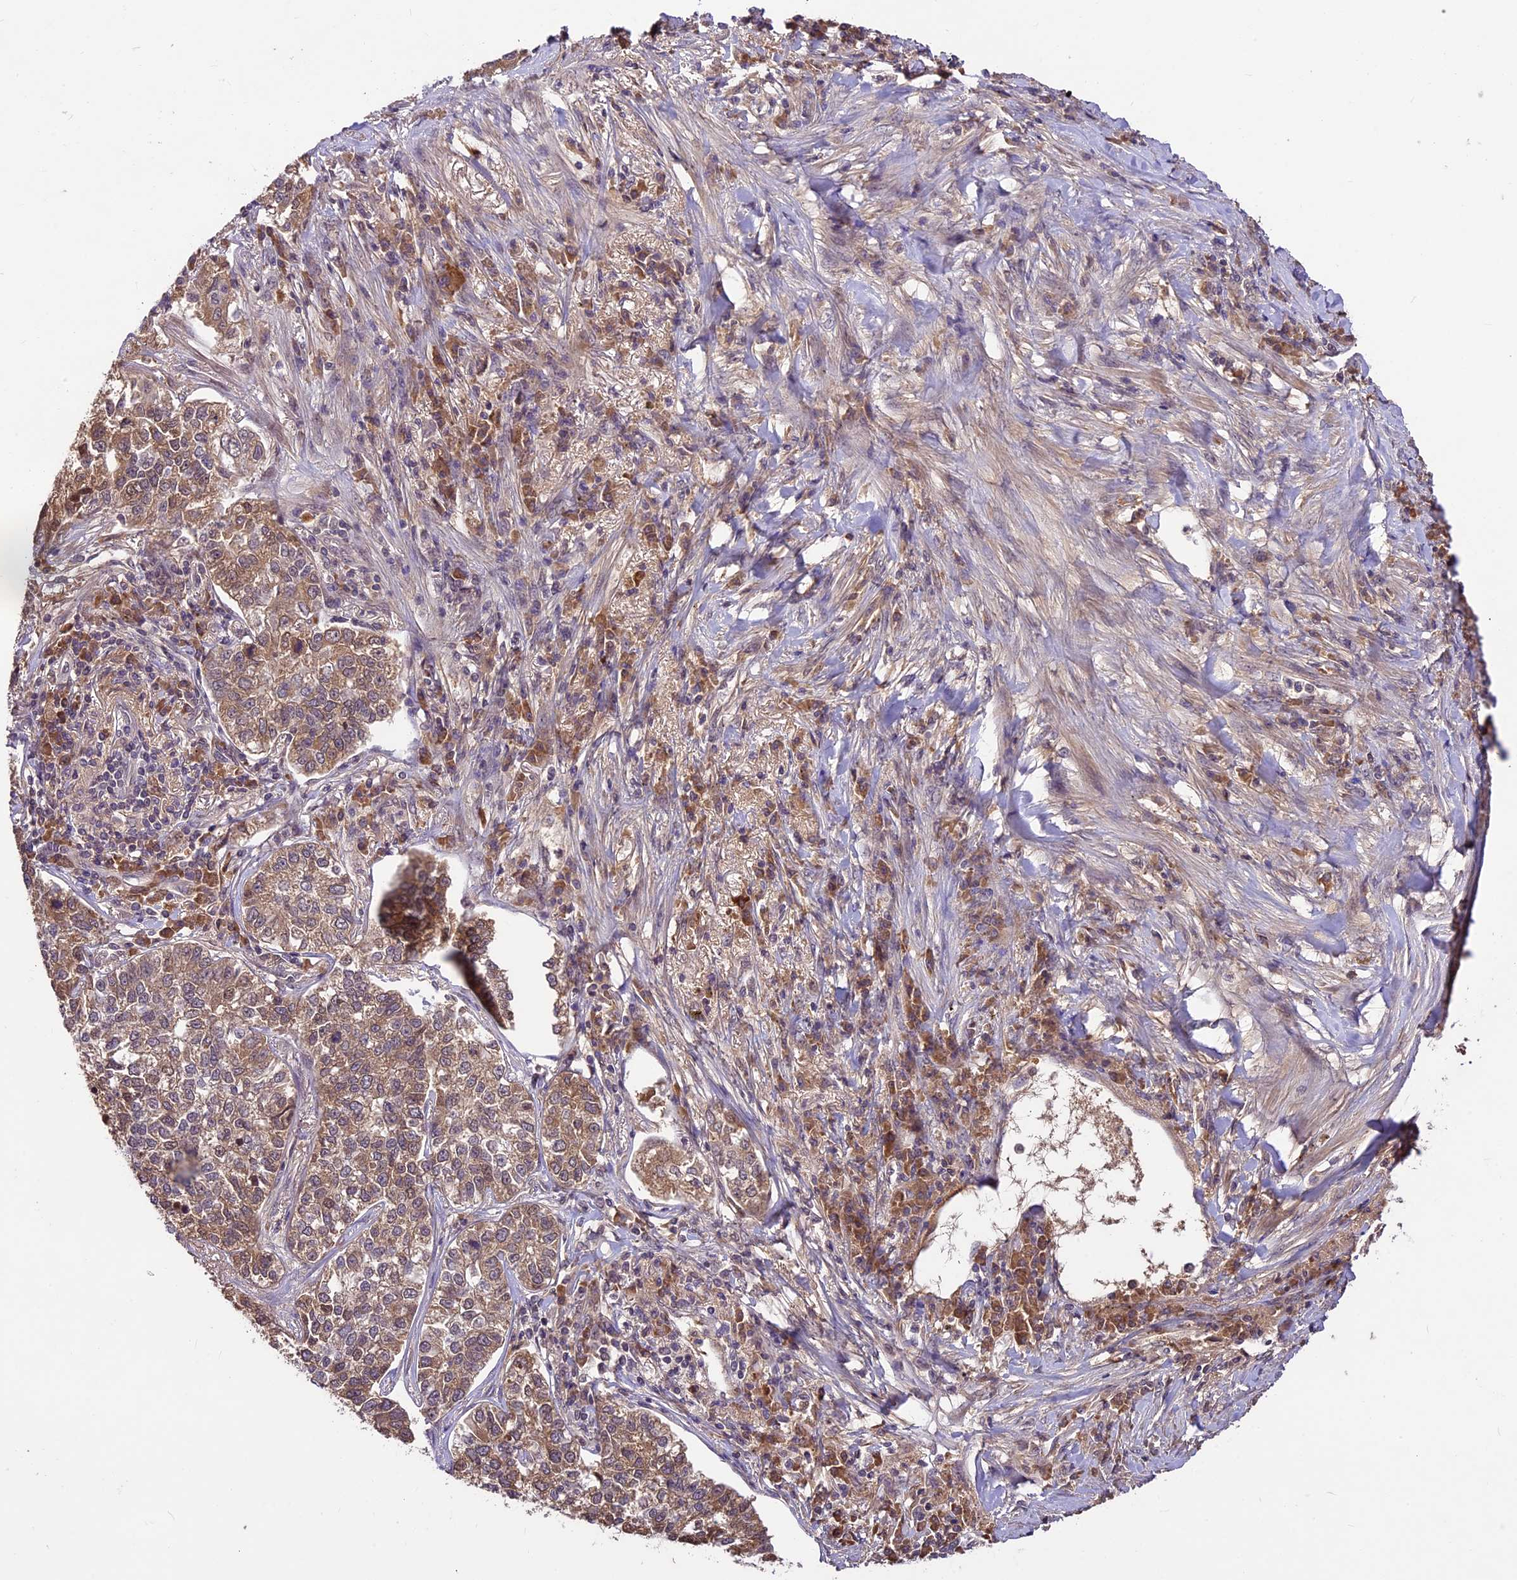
{"staining": {"intensity": "moderate", "quantity": ">75%", "location": "cytoplasmic/membranous"}, "tissue": "lung cancer", "cell_type": "Tumor cells", "image_type": "cancer", "snomed": [{"axis": "morphology", "description": "Adenocarcinoma, NOS"}, {"axis": "topography", "description": "Lung"}], "caption": "Human lung cancer (adenocarcinoma) stained with a brown dye displays moderate cytoplasmic/membranous positive positivity in approximately >75% of tumor cells.", "gene": "ATP10A", "patient": {"sex": "male", "age": 49}}